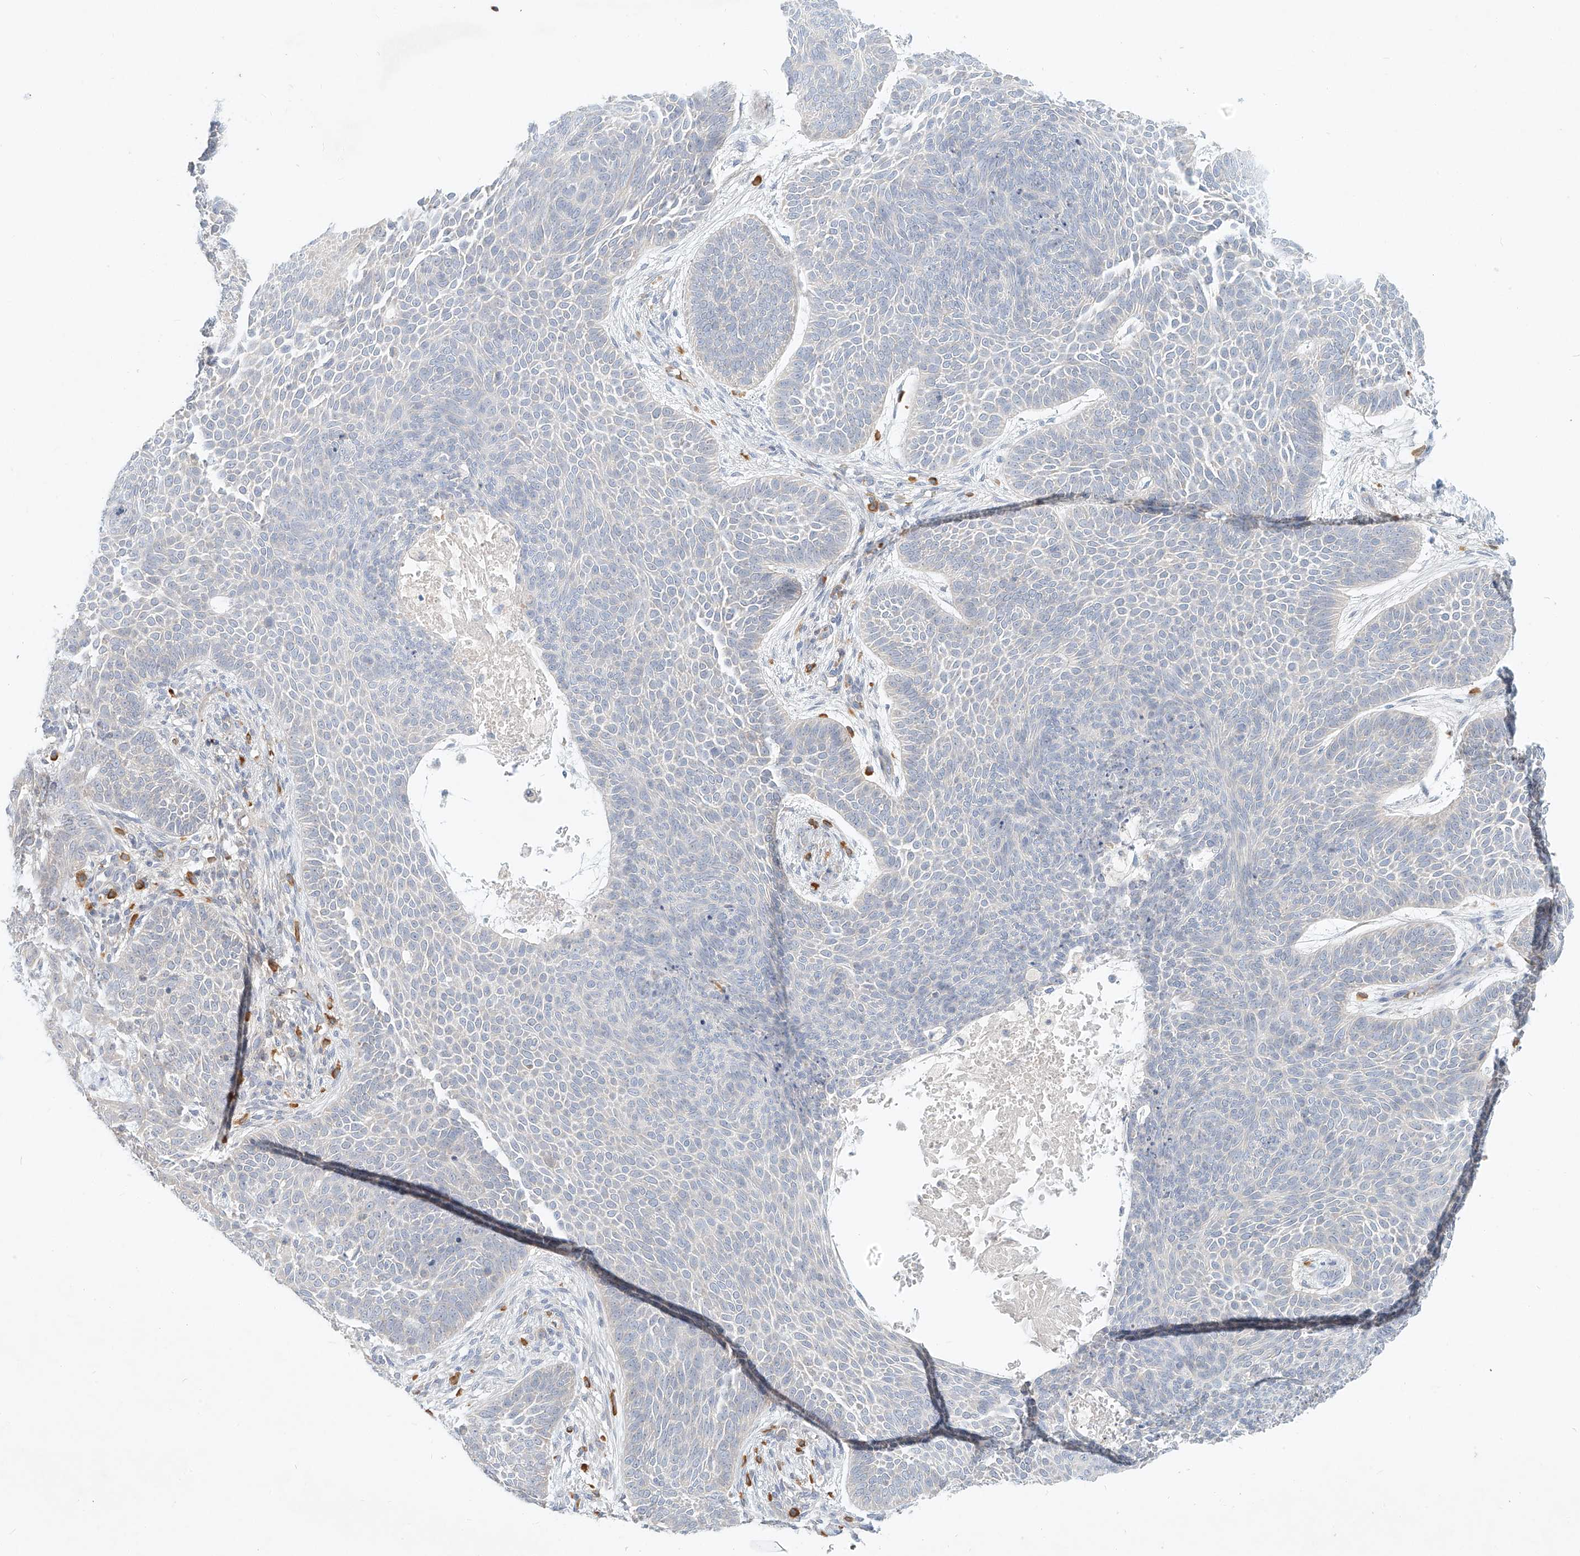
{"staining": {"intensity": "negative", "quantity": "none", "location": "none"}, "tissue": "skin cancer", "cell_type": "Tumor cells", "image_type": "cancer", "snomed": [{"axis": "morphology", "description": "Basal cell carcinoma"}, {"axis": "topography", "description": "Skin"}], "caption": "Protein analysis of basal cell carcinoma (skin) reveals no significant staining in tumor cells.", "gene": "SYTL3", "patient": {"sex": "male", "age": 85}}